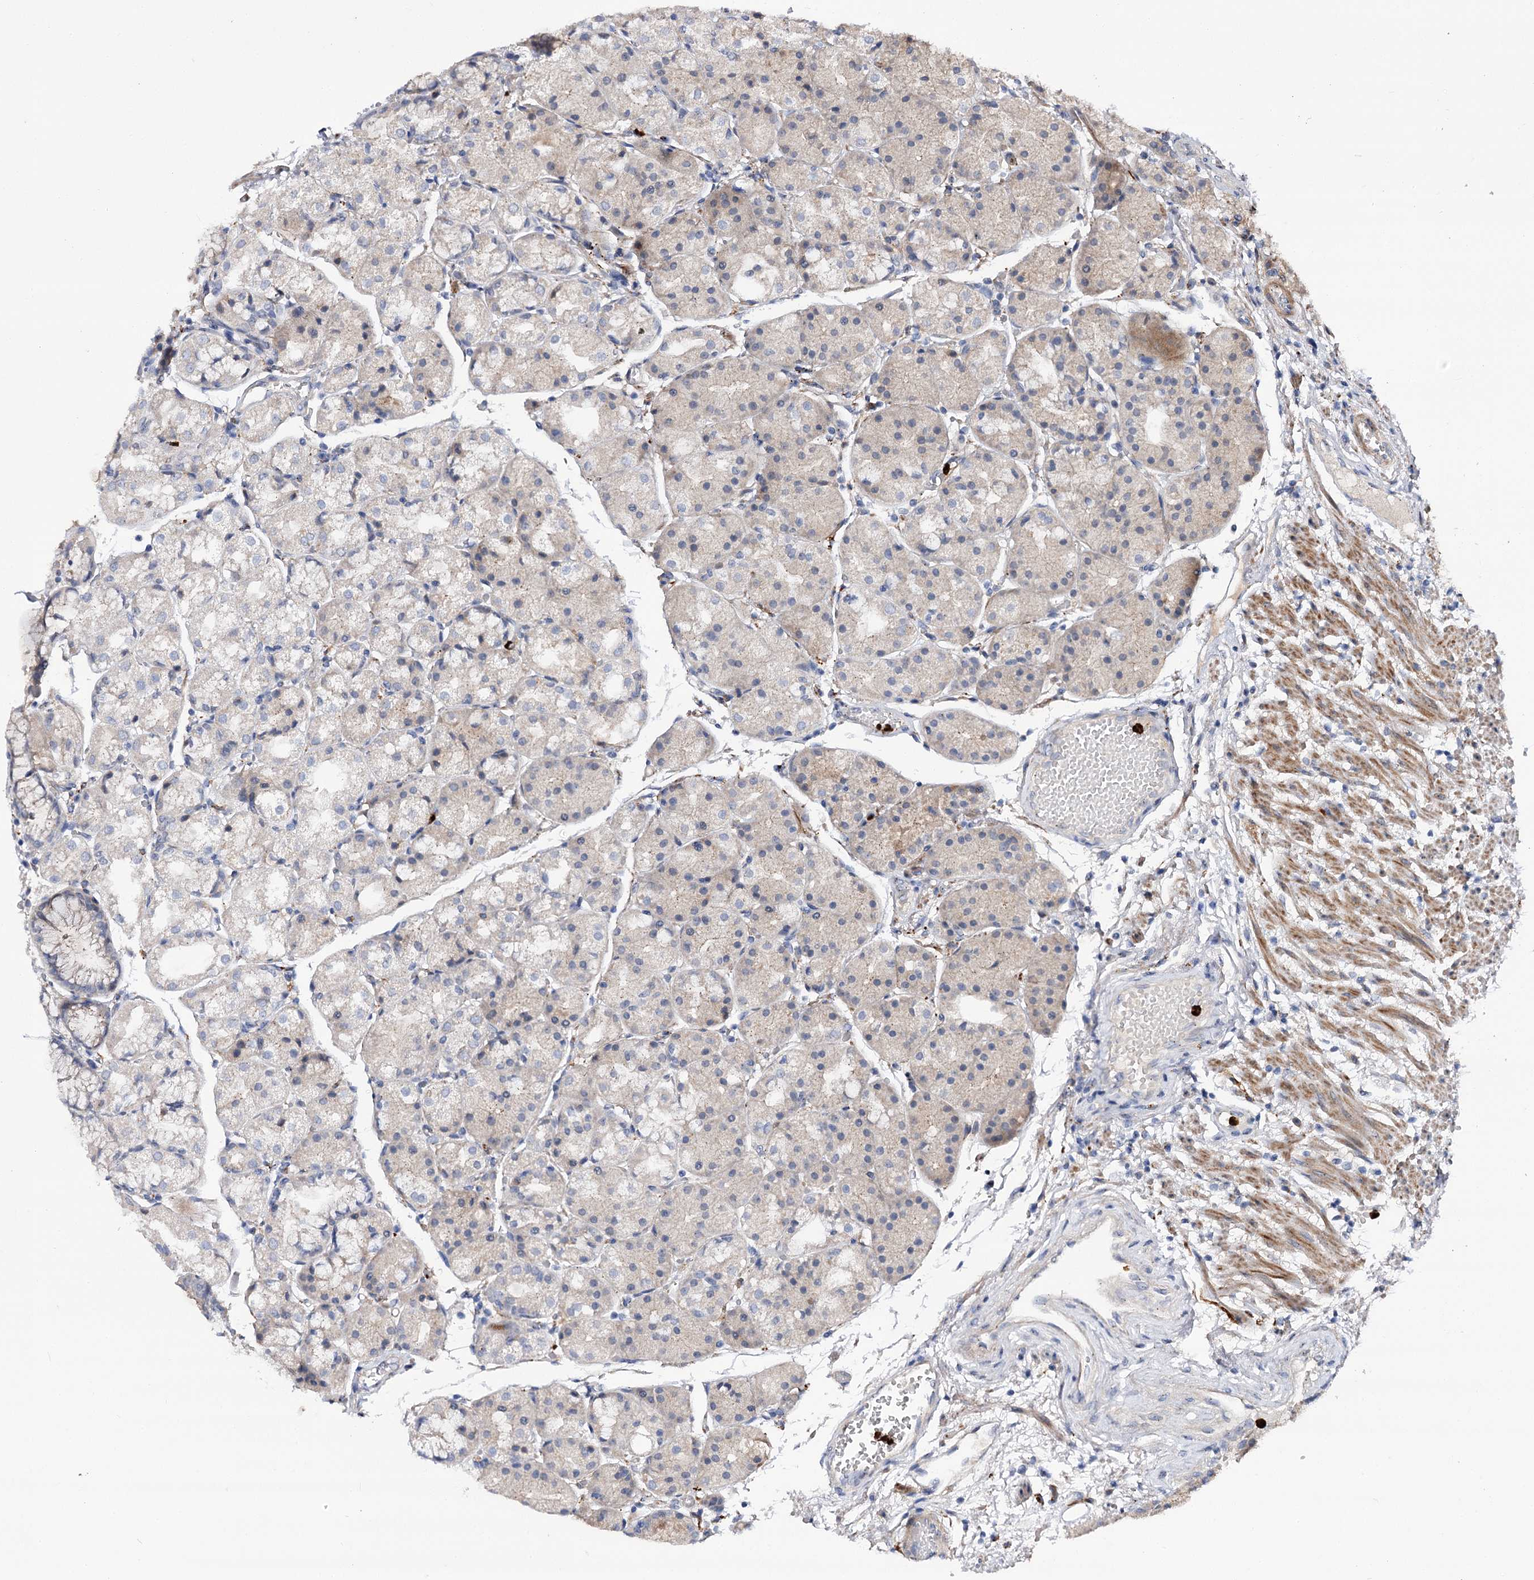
{"staining": {"intensity": "weak", "quantity": "25%-75%", "location": "cytoplasmic/membranous,nuclear"}, "tissue": "stomach", "cell_type": "Glandular cells", "image_type": "normal", "snomed": [{"axis": "morphology", "description": "Normal tissue, NOS"}, {"axis": "topography", "description": "Stomach, upper"}], "caption": "Protein staining of normal stomach displays weak cytoplasmic/membranous,nuclear positivity in approximately 25%-75% of glandular cells.", "gene": "MINDY3", "patient": {"sex": "male", "age": 72}}